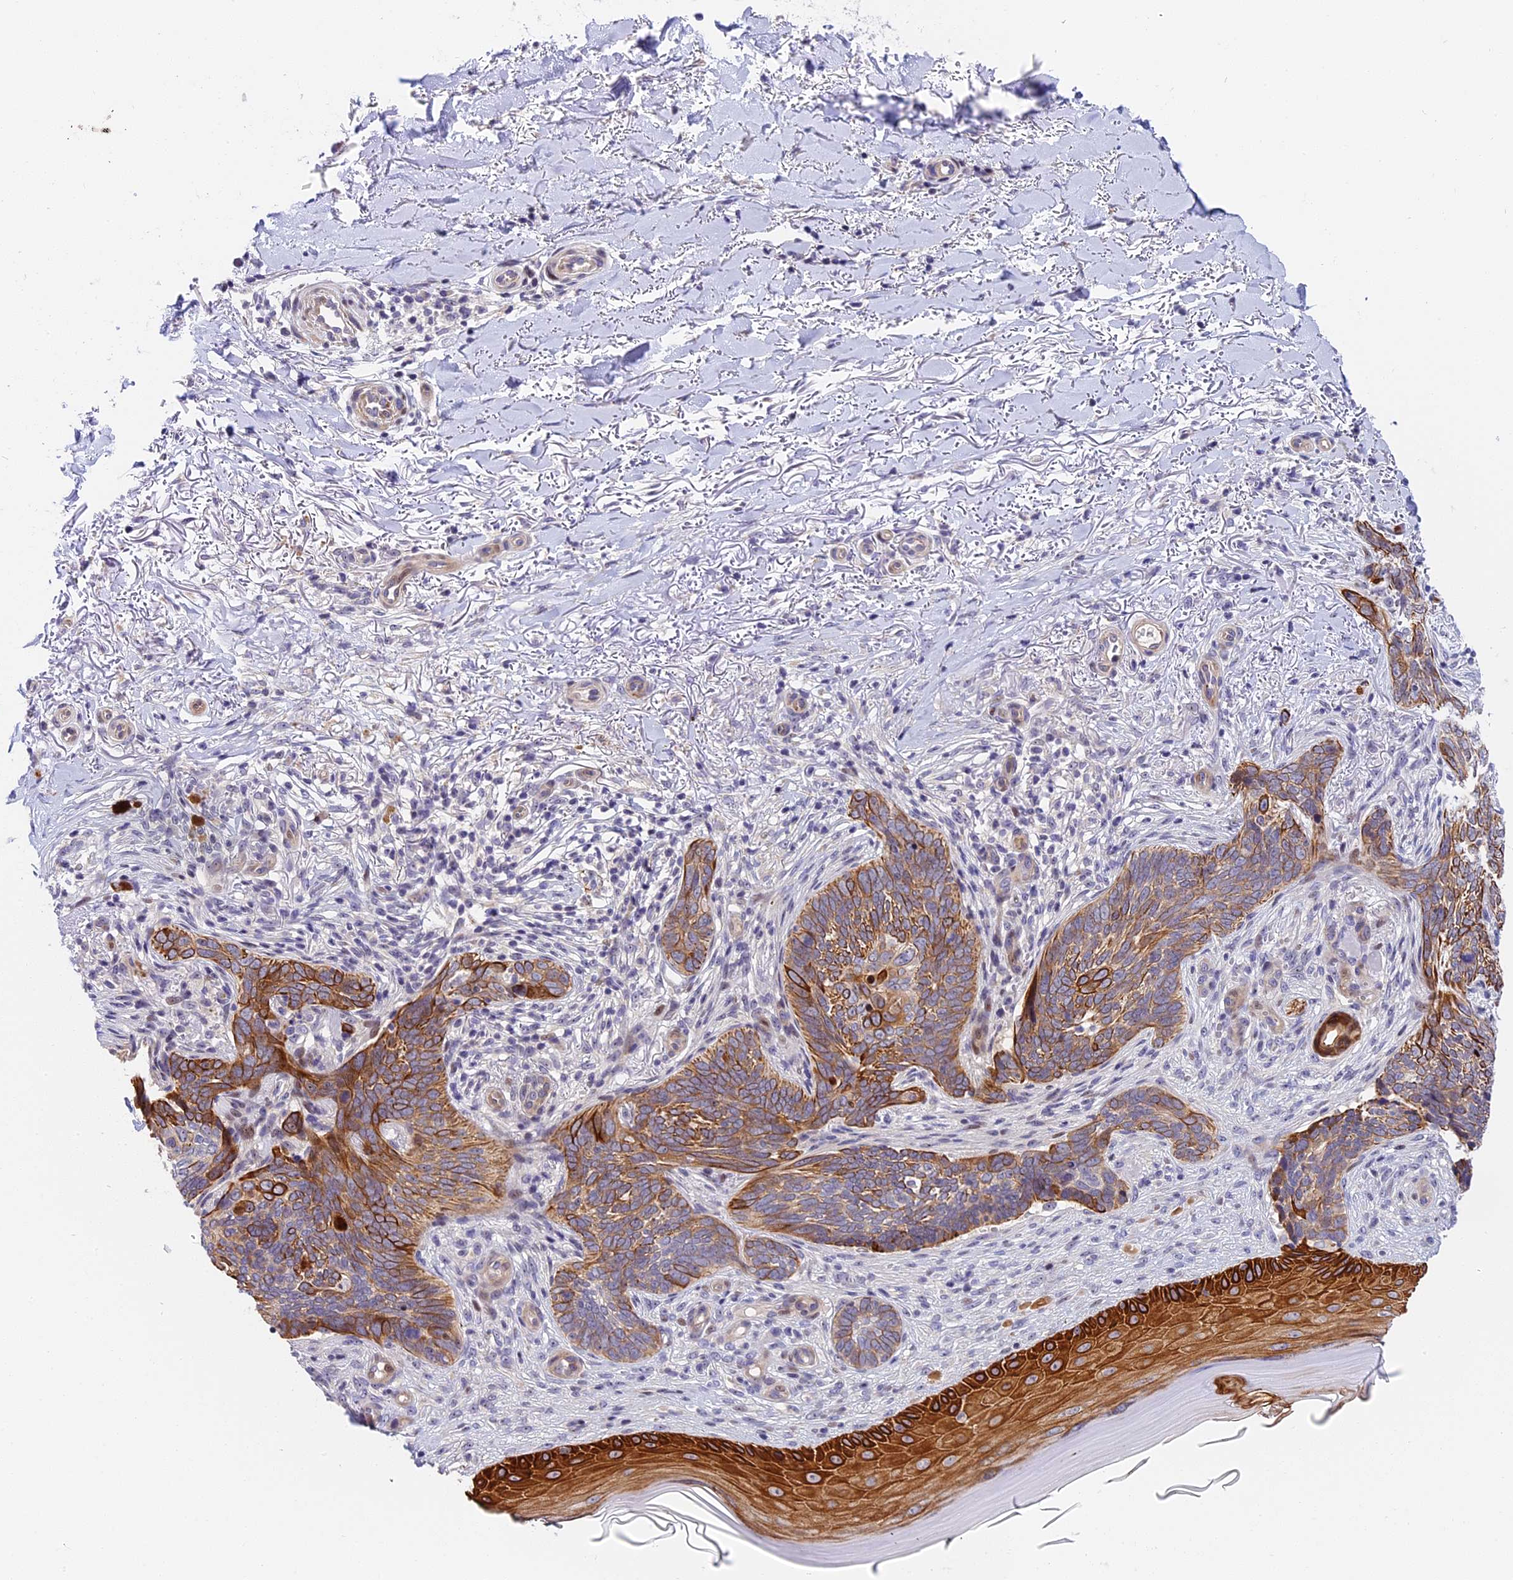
{"staining": {"intensity": "moderate", "quantity": ">75%", "location": "cytoplasmic/membranous"}, "tissue": "skin cancer", "cell_type": "Tumor cells", "image_type": "cancer", "snomed": [{"axis": "morphology", "description": "Normal tissue, NOS"}, {"axis": "morphology", "description": "Basal cell carcinoma"}, {"axis": "topography", "description": "Skin"}], "caption": "Skin basal cell carcinoma tissue exhibits moderate cytoplasmic/membranous staining in about >75% of tumor cells, visualized by immunohistochemistry.", "gene": "MIDN", "patient": {"sex": "female", "age": 67}}